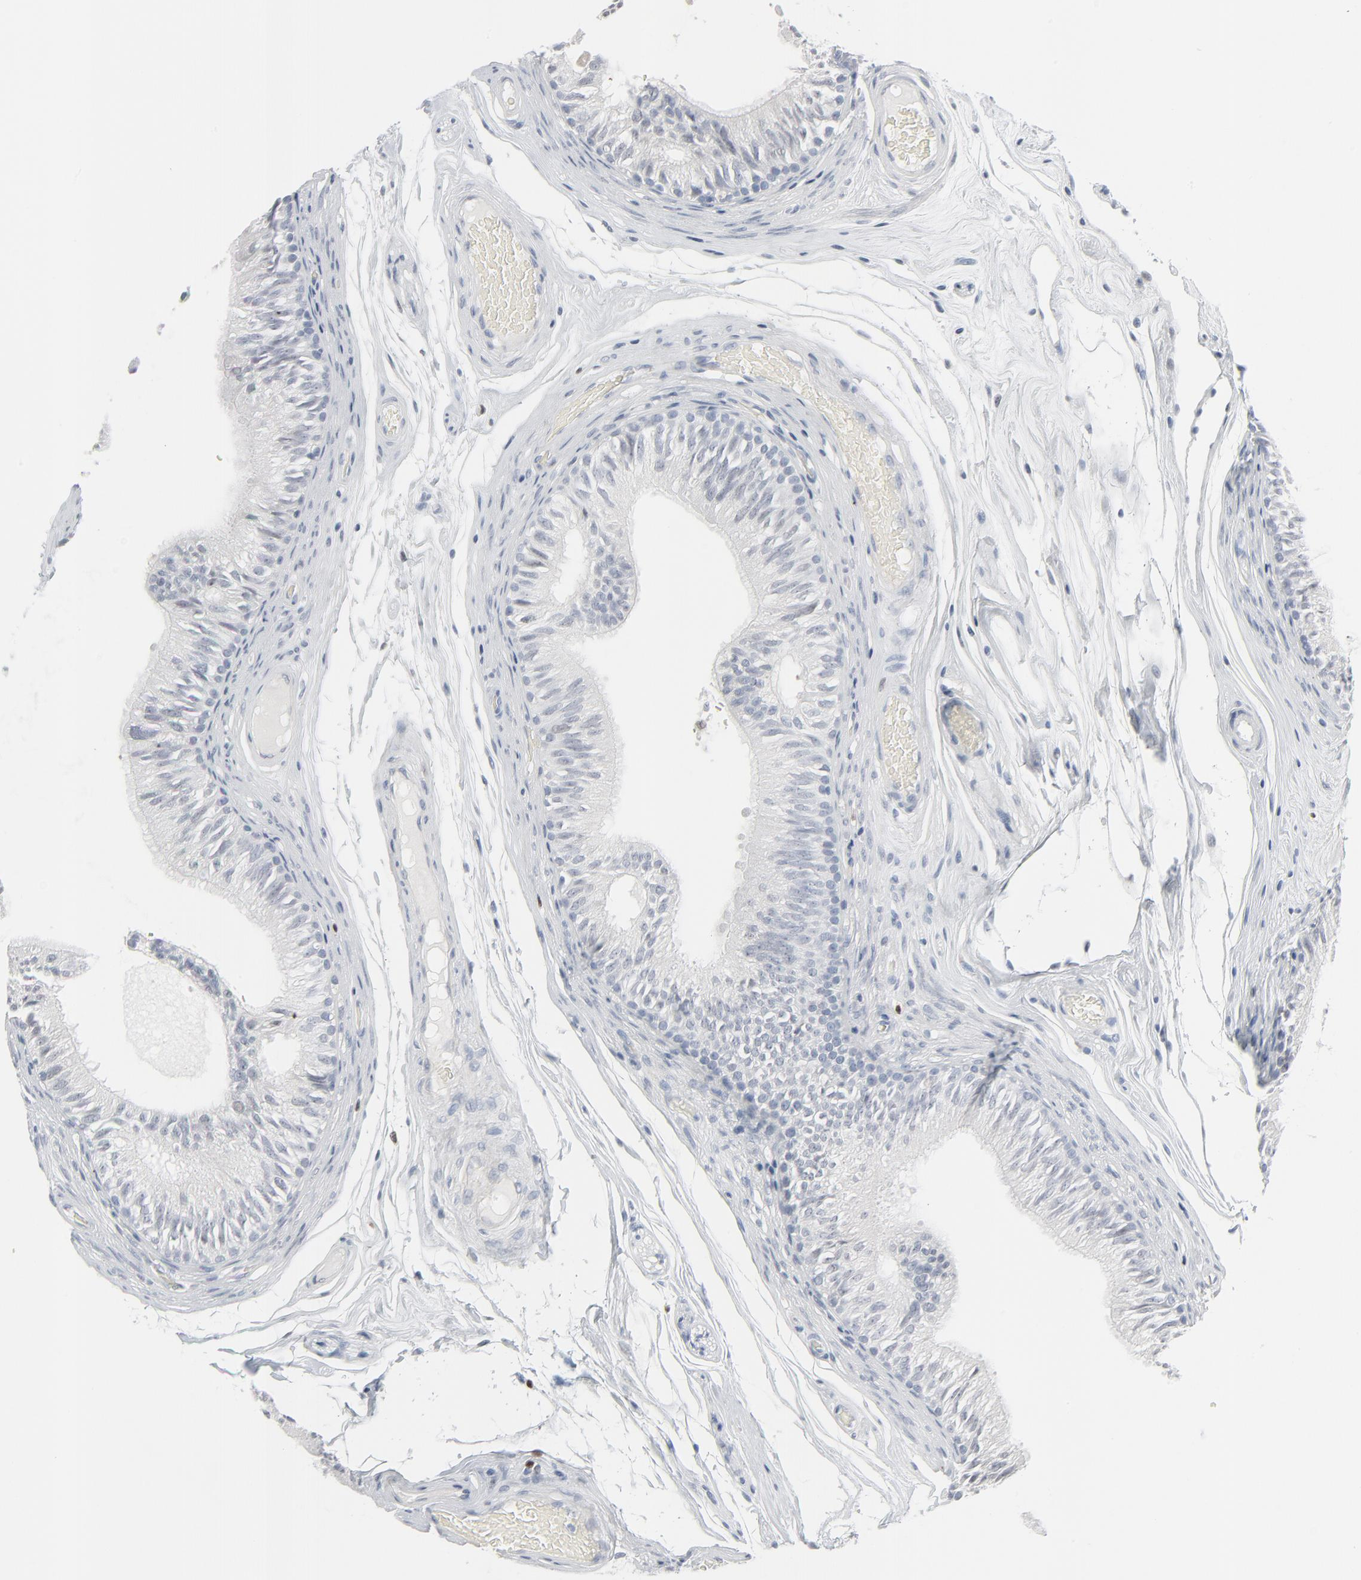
{"staining": {"intensity": "moderate", "quantity": "<25%", "location": "none"}, "tissue": "epididymis", "cell_type": "Glandular cells", "image_type": "normal", "snomed": [{"axis": "morphology", "description": "Normal tissue, NOS"}, {"axis": "topography", "description": "Epididymis"}], "caption": "A micrograph showing moderate None expression in approximately <25% of glandular cells in unremarkable epididymis, as visualized by brown immunohistochemical staining.", "gene": "MITF", "patient": {"sex": "male", "age": 68}}